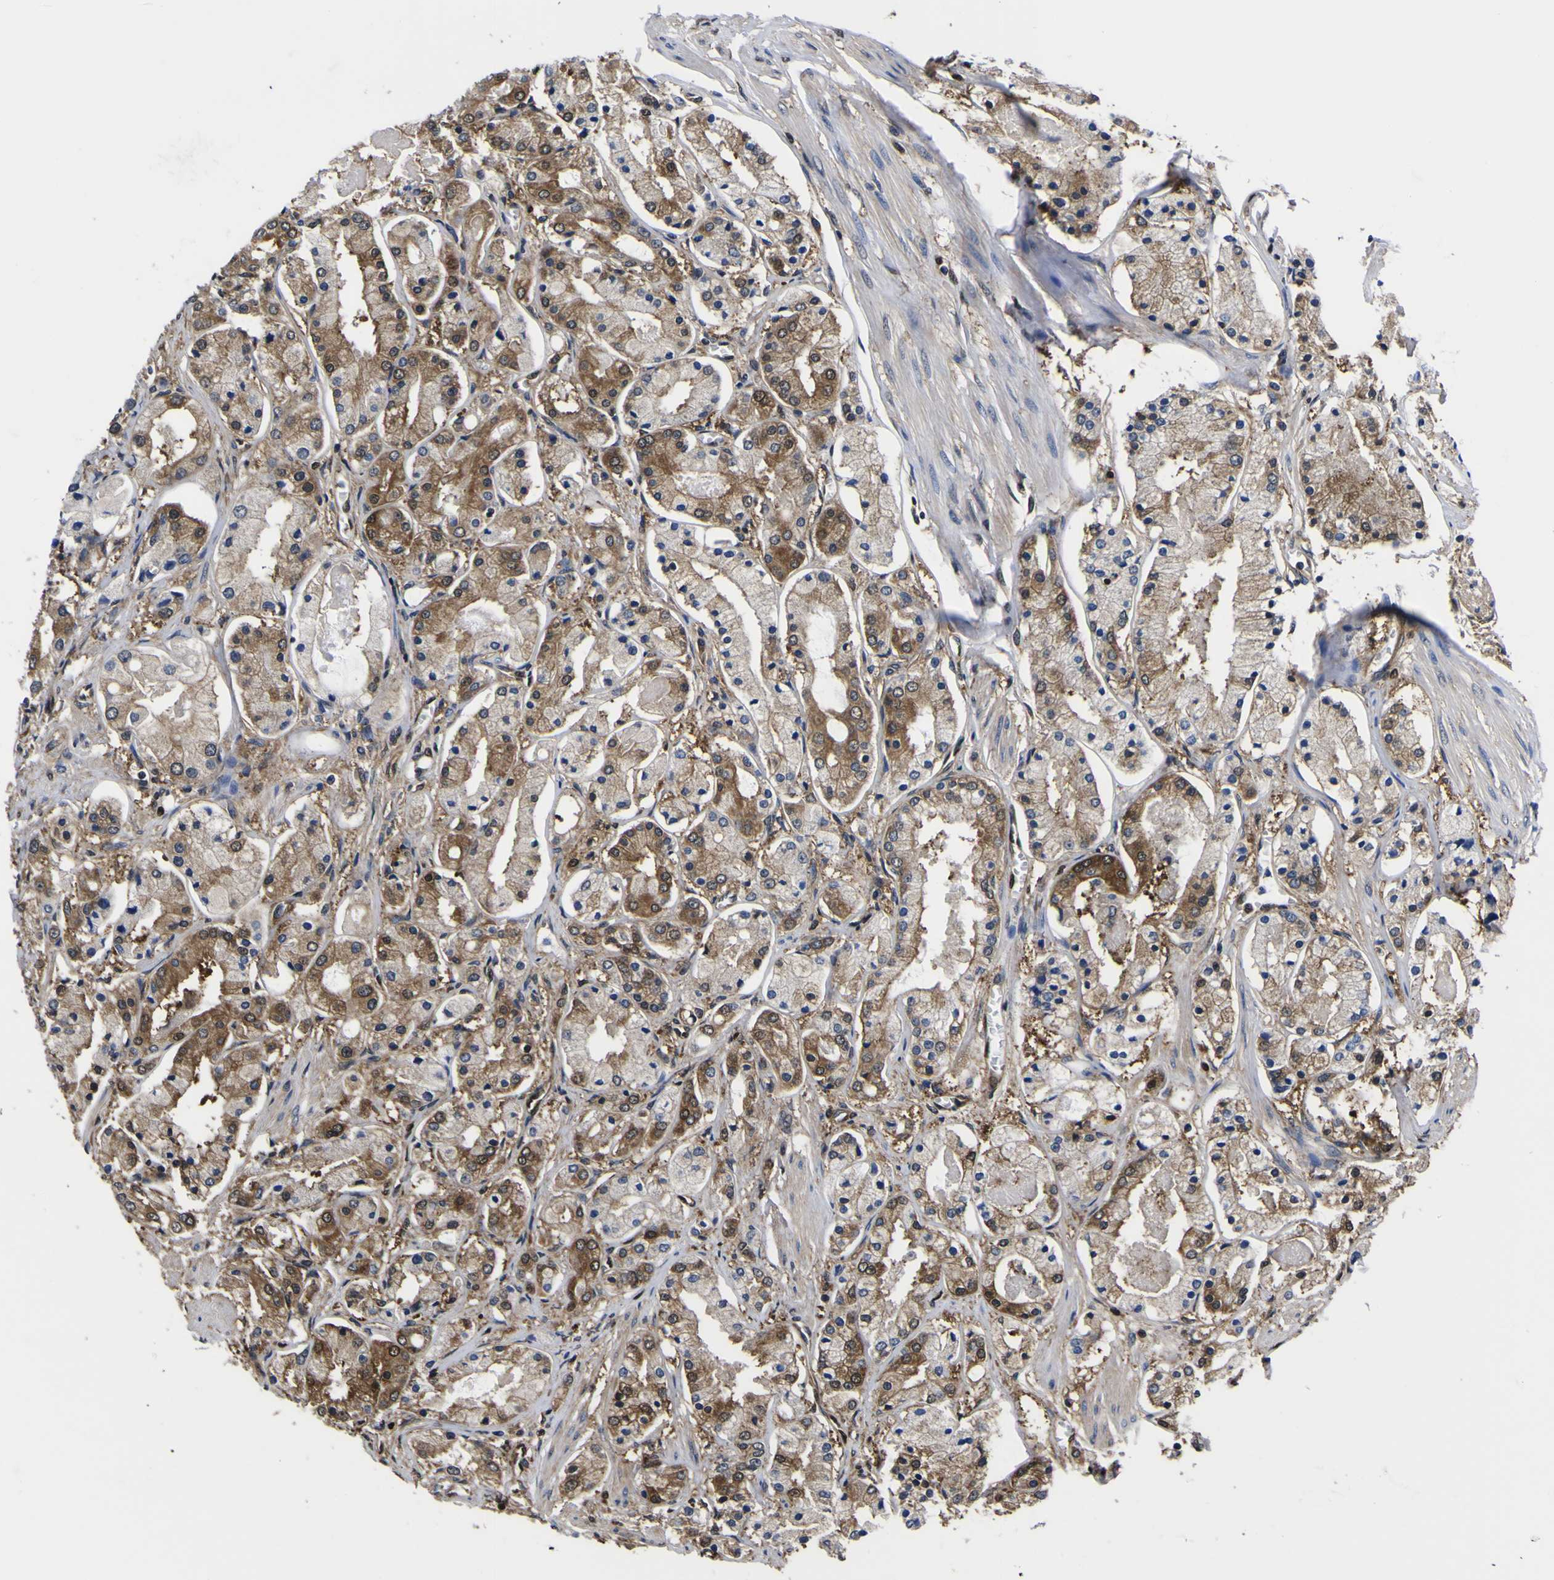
{"staining": {"intensity": "moderate", "quantity": ">75%", "location": "cytoplasmic/membranous,nuclear"}, "tissue": "prostate cancer", "cell_type": "Tumor cells", "image_type": "cancer", "snomed": [{"axis": "morphology", "description": "Adenocarcinoma, High grade"}, {"axis": "topography", "description": "Prostate"}], "caption": "Immunohistochemistry of human high-grade adenocarcinoma (prostate) demonstrates medium levels of moderate cytoplasmic/membranous and nuclear staining in approximately >75% of tumor cells.", "gene": "FAM110B", "patient": {"sex": "male", "age": 66}}